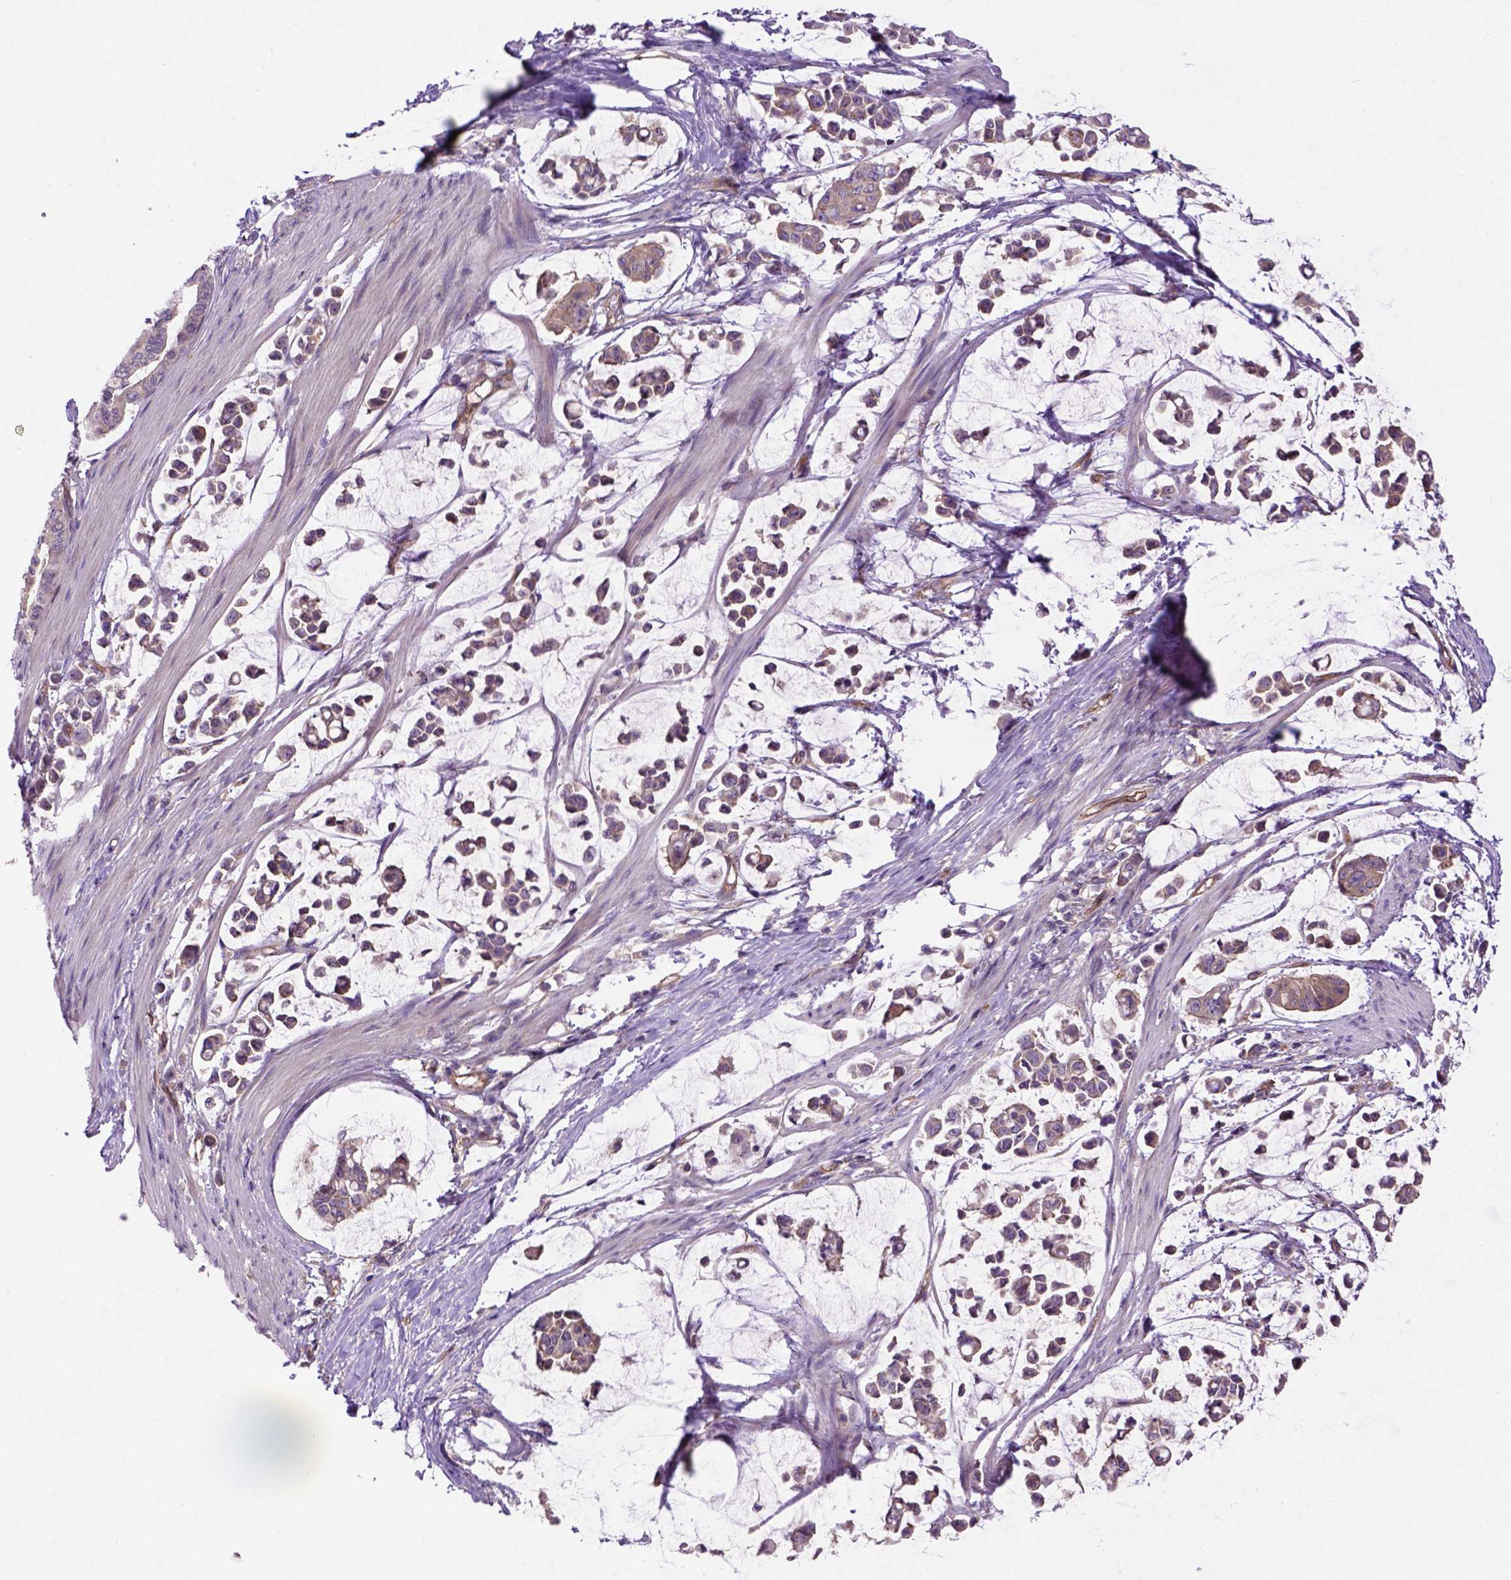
{"staining": {"intensity": "weak", "quantity": ">75%", "location": "cytoplasmic/membranous"}, "tissue": "stomach cancer", "cell_type": "Tumor cells", "image_type": "cancer", "snomed": [{"axis": "morphology", "description": "Adenocarcinoma, NOS"}, {"axis": "topography", "description": "Stomach"}], "caption": "Tumor cells reveal low levels of weak cytoplasmic/membranous positivity in about >75% of cells in stomach cancer (adenocarcinoma).", "gene": "CASKIN2", "patient": {"sex": "male", "age": 82}}